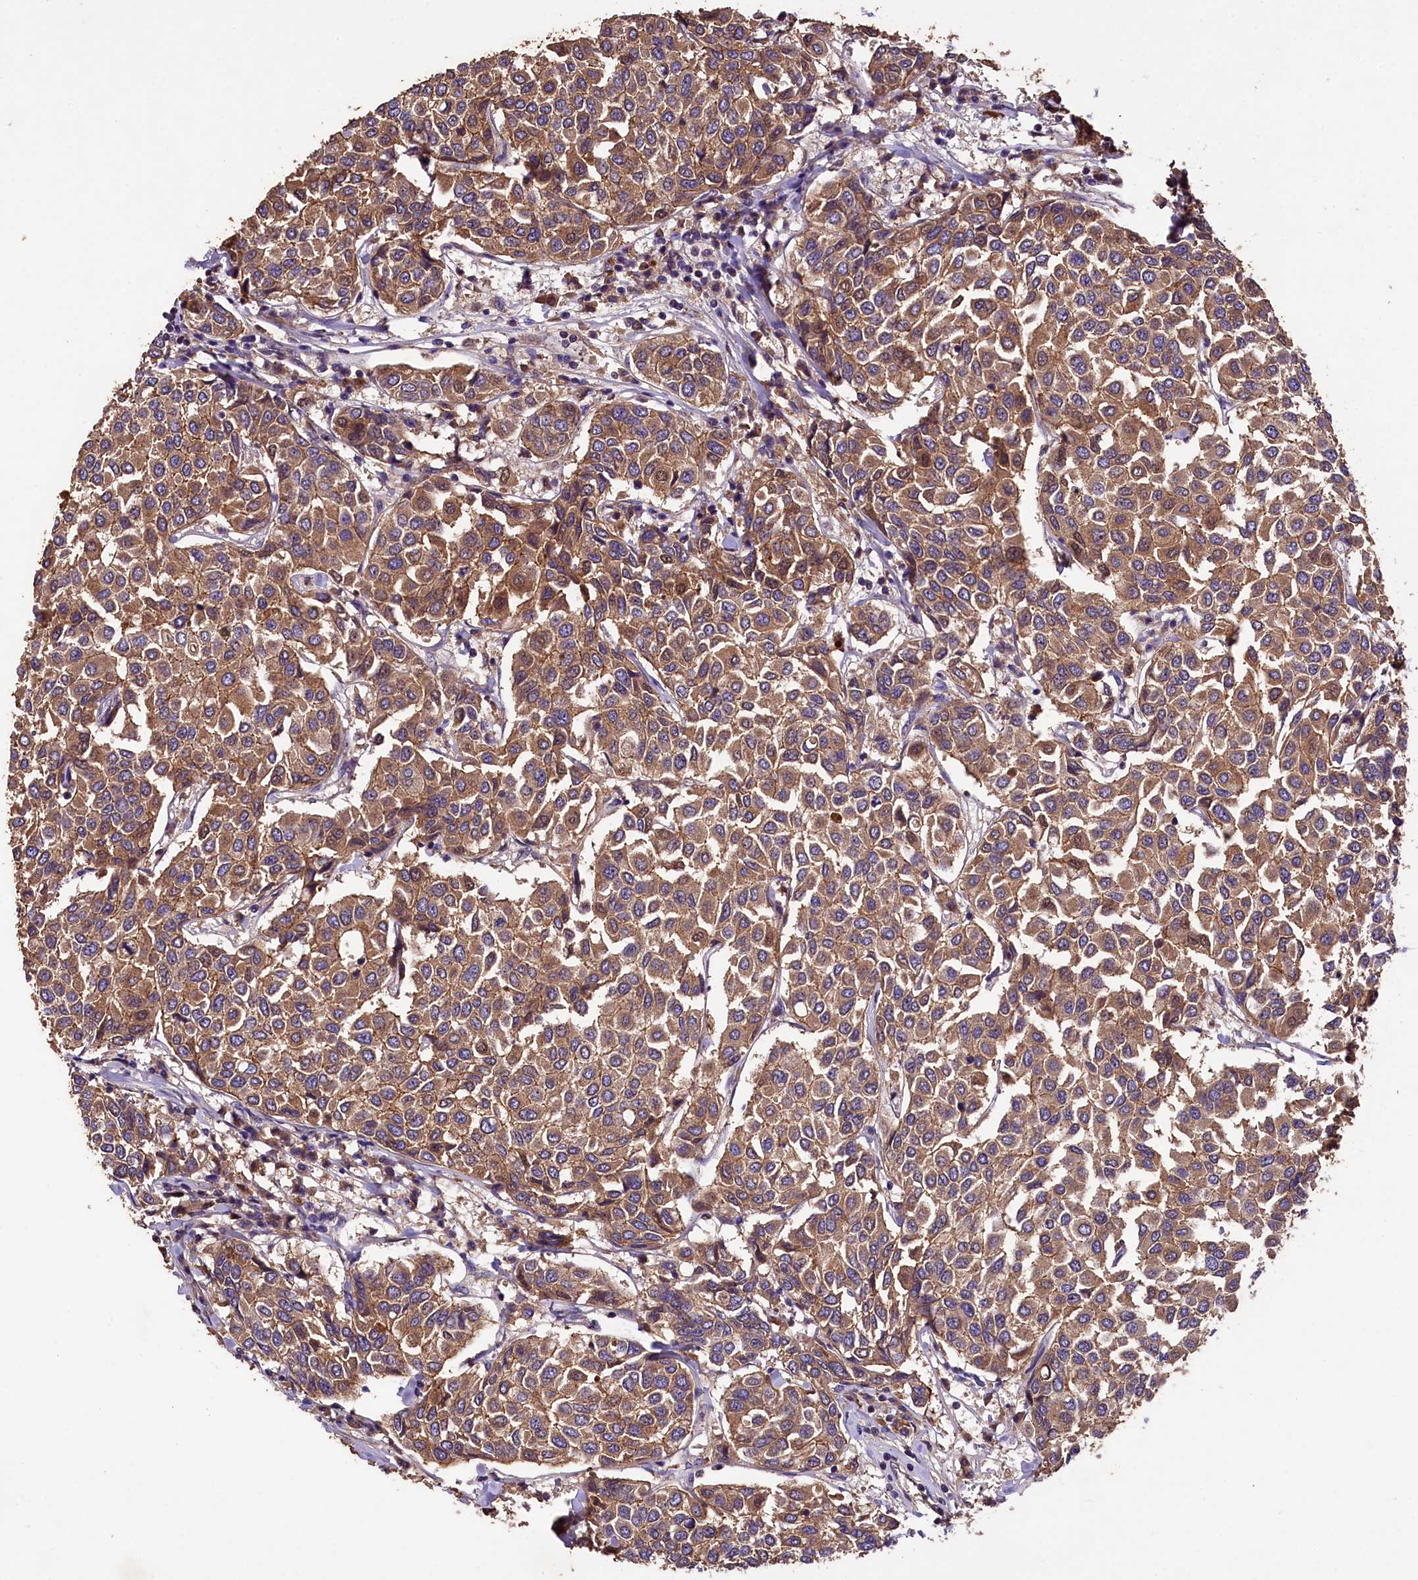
{"staining": {"intensity": "moderate", "quantity": ">75%", "location": "cytoplasmic/membranous"}, "tissue": "breast cancer", "cell_type": "Tumor cells", "image_type": "cancer", "snomed": [{"axis": "morphology", "description": "Duct carcinoma"}, {"axis": "topography", "description": "Breast"}], "caption": "This photomicrograph demonstrates breast cancer stained with immunohistochemistry to label a protein in brown. The cytoplasmic/membranous of tumor cells show moderate positivity for the protein. Nuclei are counter-stained blue.", "gene": "PLXNB1", "patient": {"sex": "female", "age": 55}}